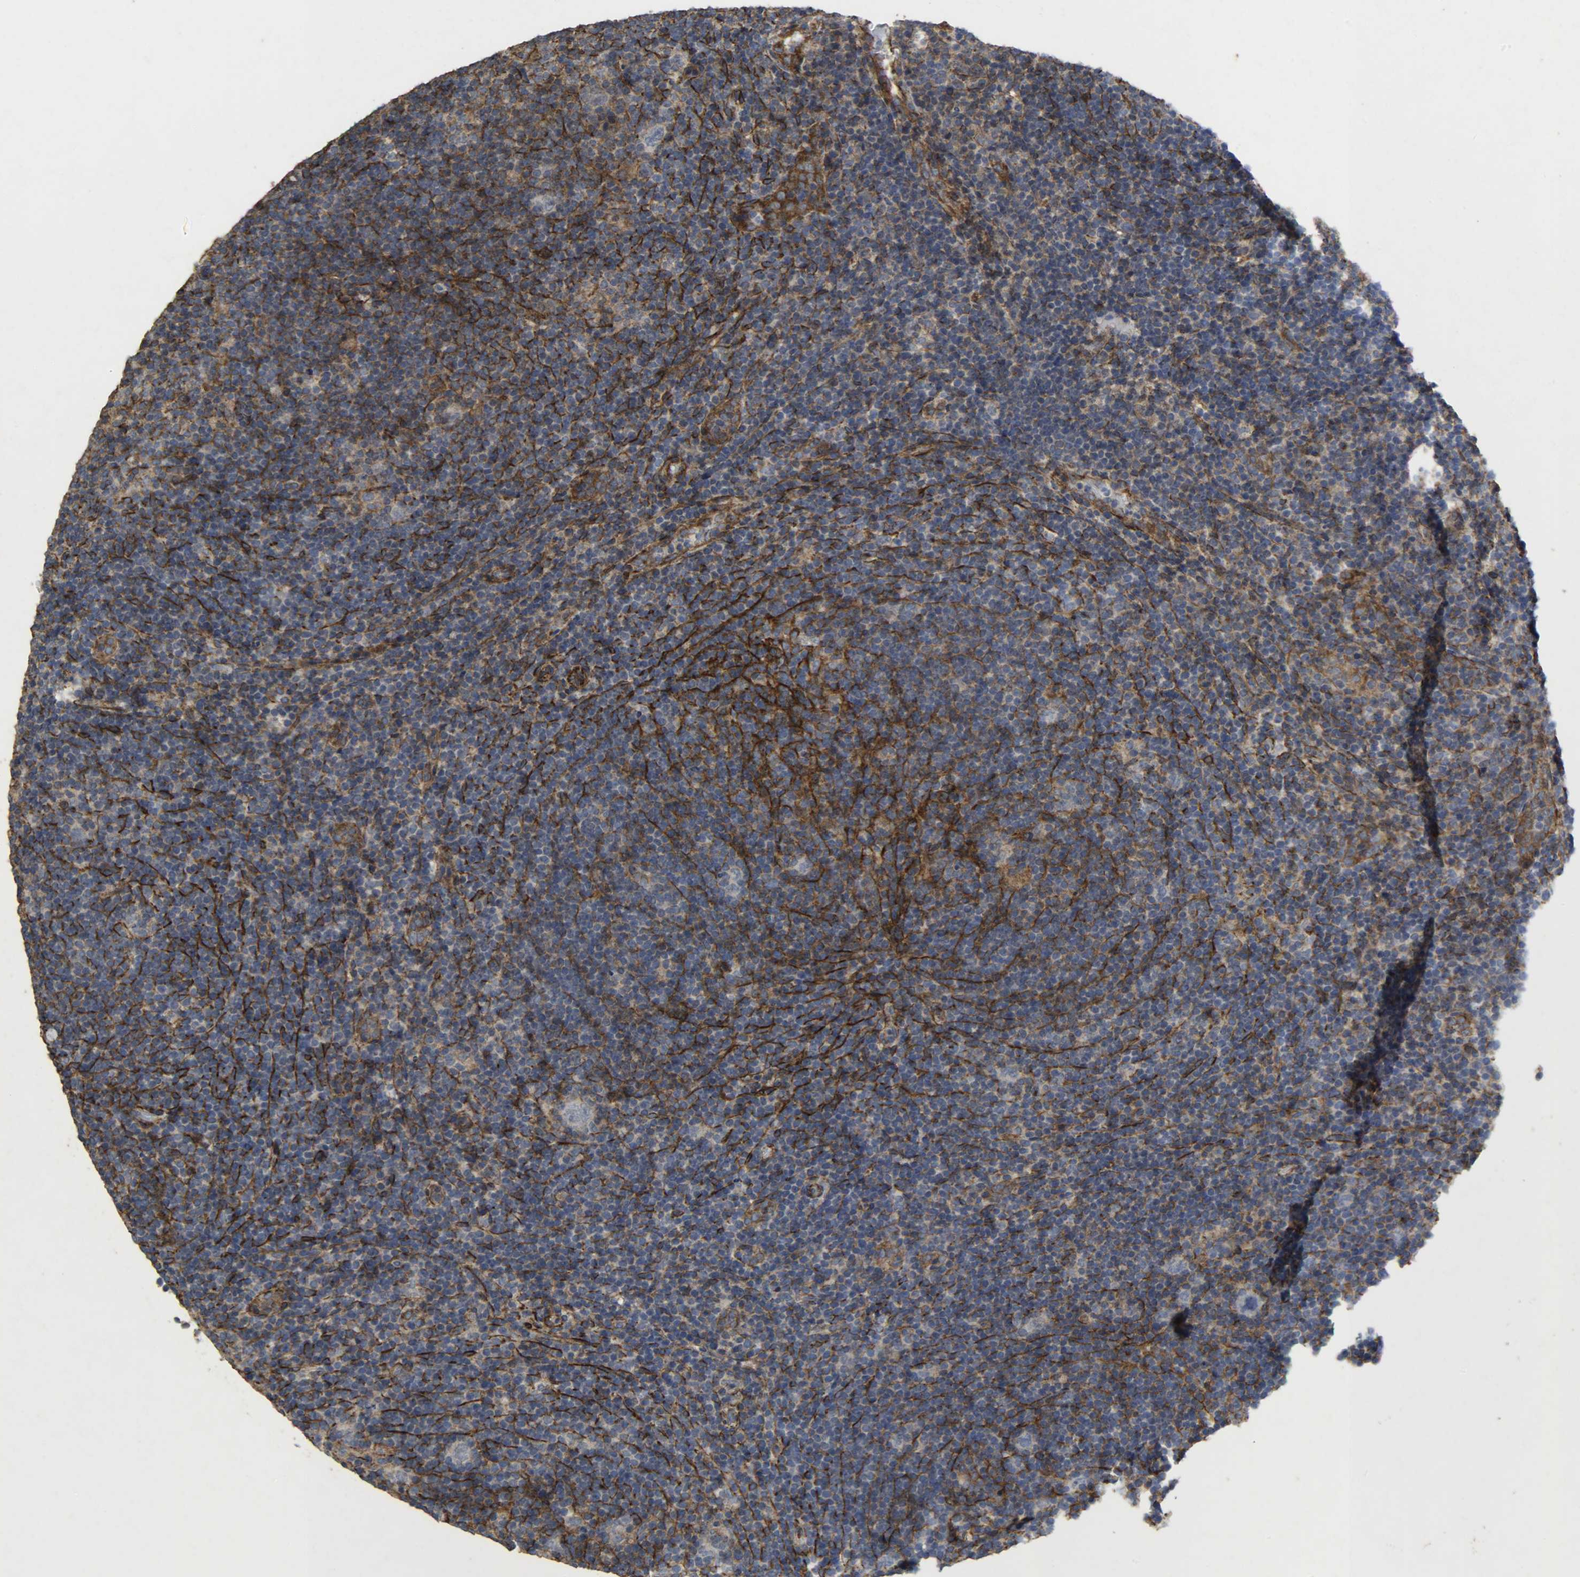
{"staining": {"intensity": "negative", "quantity": "none", "location": "none"}, "tissue": "lymphoma", "cell_type": "Tumor cells", "image_type": "cancer", "snomed": [{"axis": "morphology", "description": "Hodgkin's disease, NOS"}, {"axis": "topography", "description": "Lymph node"}], "caption": "Immunohistochemistry (IHC) image of neoplastic tissue: Hodgkin's disease stained with DAB (3,3'-diaminobenzidine) shows no significant protein positivity in tumor cells.", "gene": "TPM4", "patient": {"sex": "female", "age": 57}}